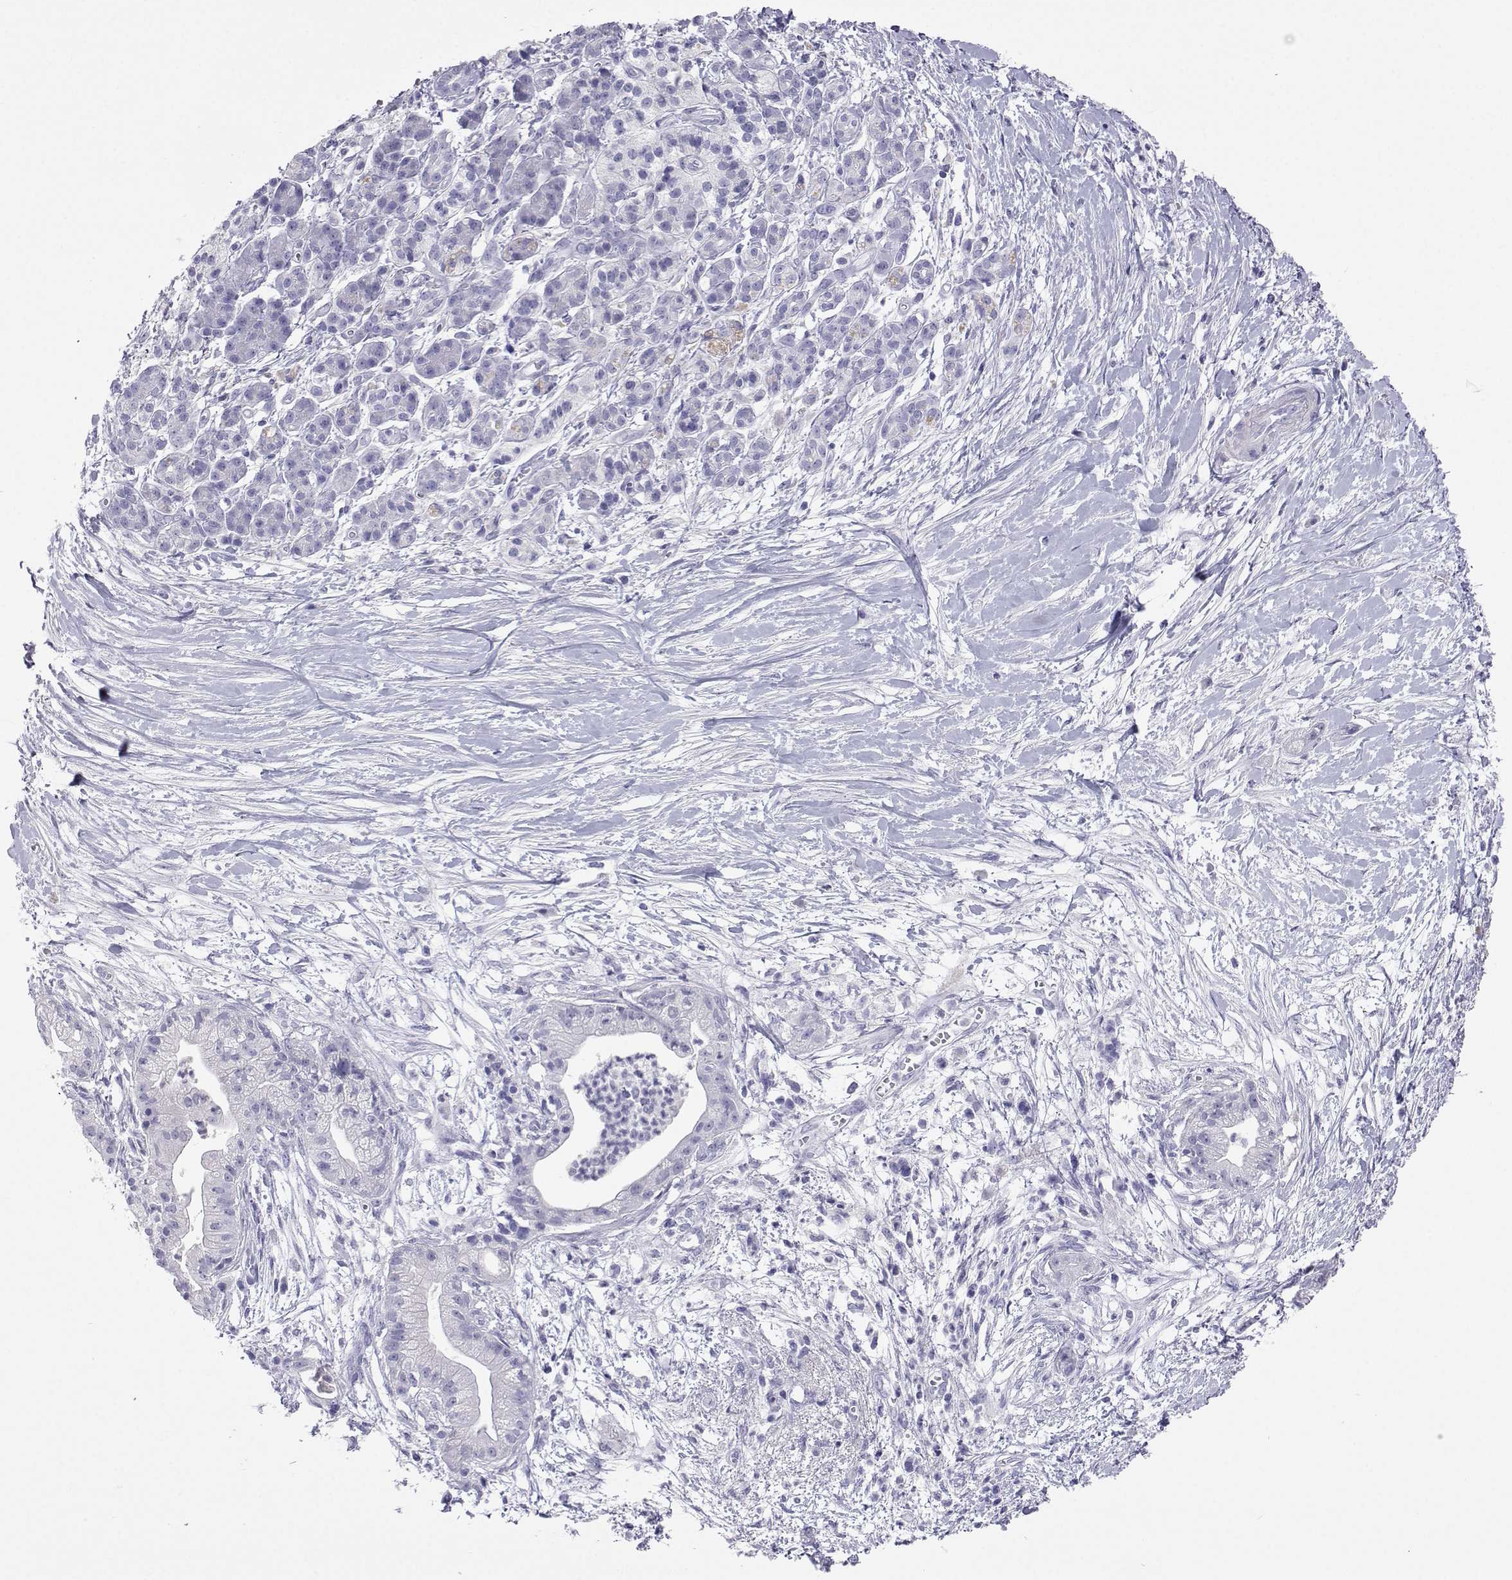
{"staining": {"intensity": "negative", "quantity": "none", "location": "none"}, "tissue": "pancreatic cancer", "cell_type": "Tumor cells", "image_type": "cancer", "snomed": [{"axis": "morphology", "description": "Normal tissue, NOS"}, {"axis": "morphology", "description": "Adenocarcinoma, NOS"}, {"axis": "topography", "description": "Lymph node"}, {"axis": "topography", "description": "Pancreas"}], "caption": "This is an immunohistochemistry photomicrograph of human adenocarcinoma (pancreatic). There is no expression in tumor cells.", "gene": "PLIN4", "patient": {"sex": "female", "age": 58}}